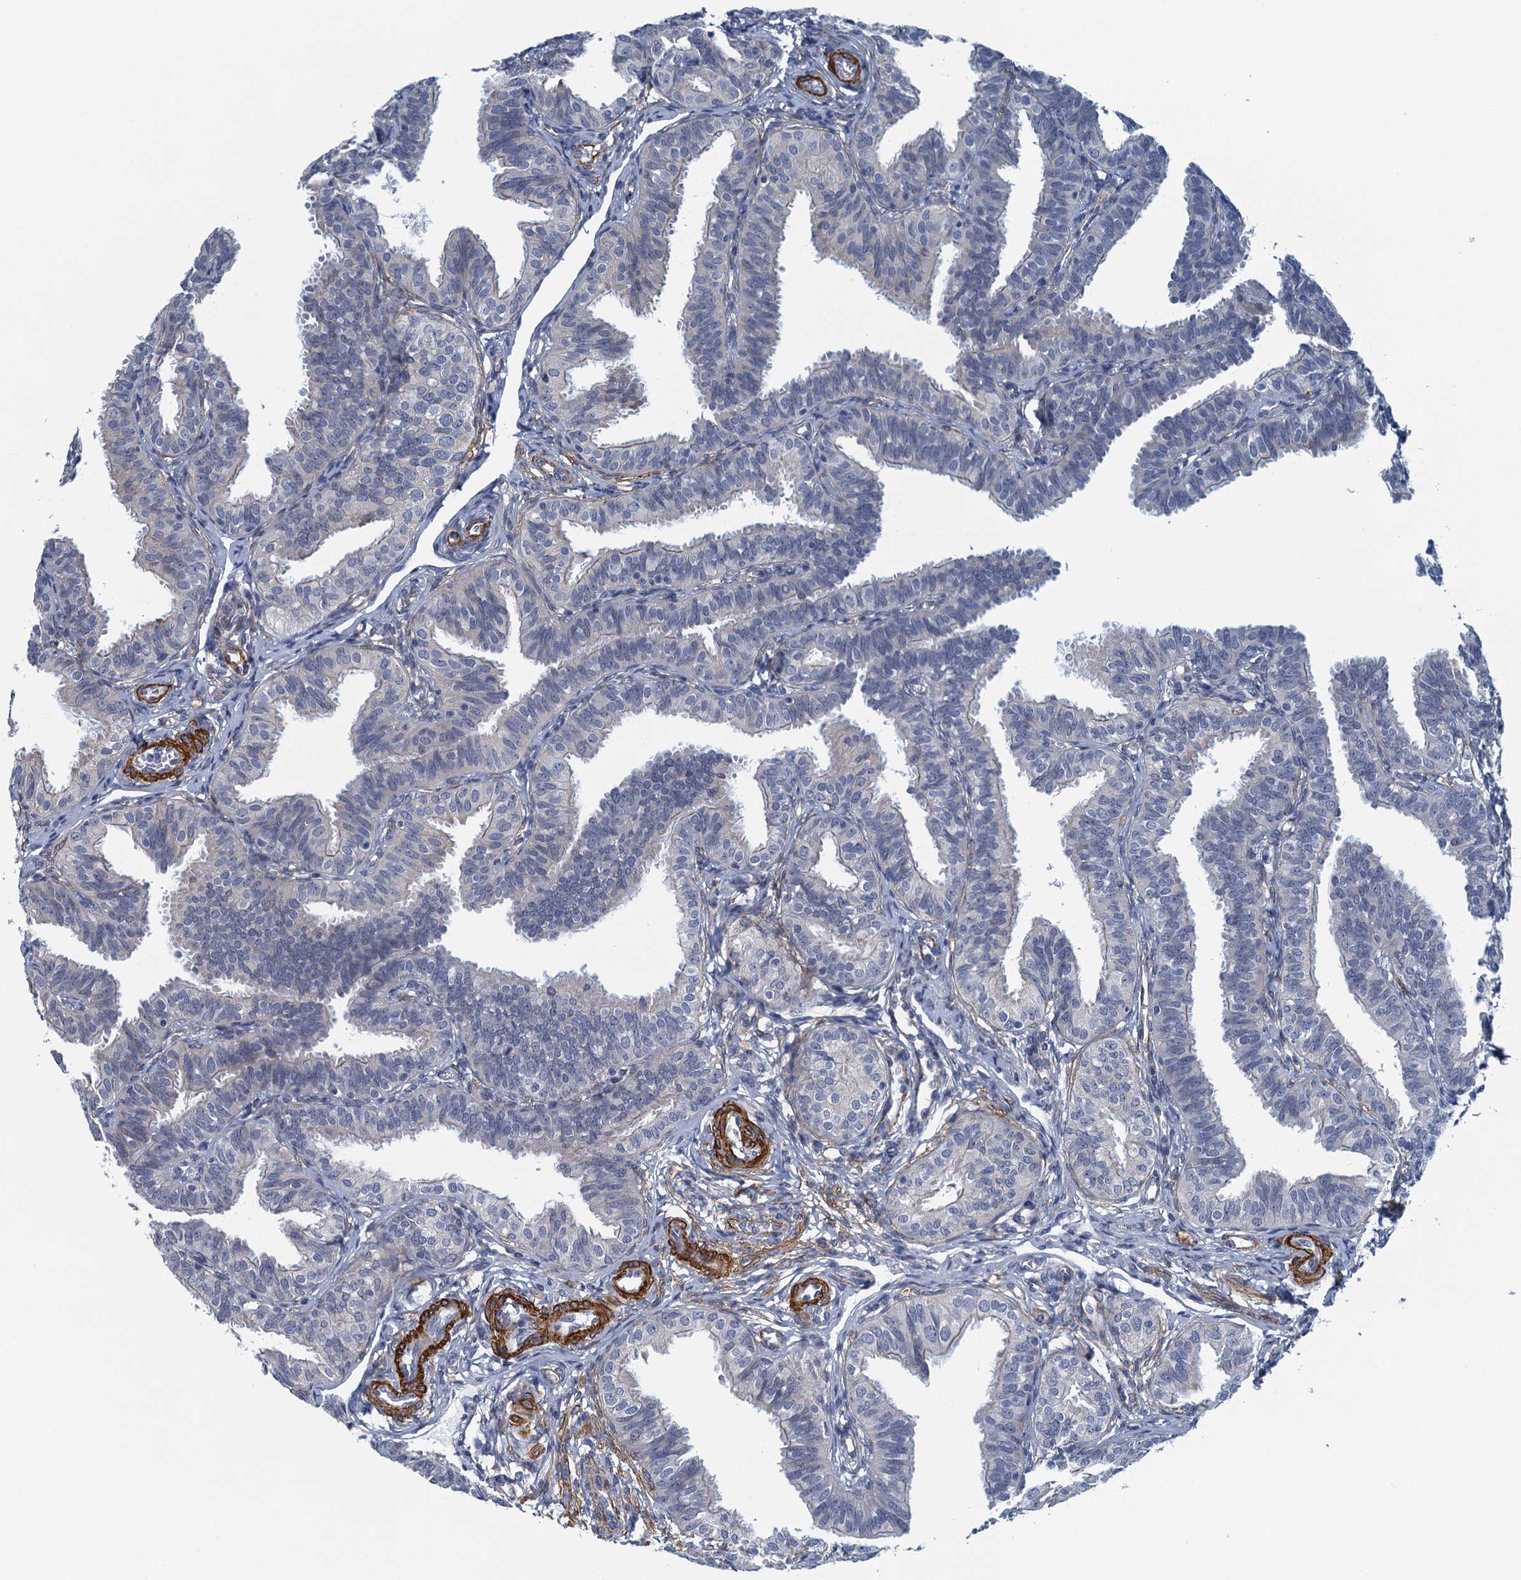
{"staining": {"intensity": "negative", "quantity": "none", "location": "none"}, "tissue": "fallopian tube", "cell_type": "Glandular cells", "image_type": "normal", "snomed": [{"axis": "morphology", "description": "Normal tissue, NOS"}, {"axis": "topography", "description": "Fallopian tube"}], "caption": "The micrograph exhibits no staining of glandular cells in unremarkable fallopian tube. Brightfield microscopy of immunohistochemistry (IHC) stained with DAB (3,3'-diaminobenzidine) (brown) and hematoxylin (blue), captured at high magnification.", "gene": "ALG2", "patient": {"sex": "female", "age": 35}}